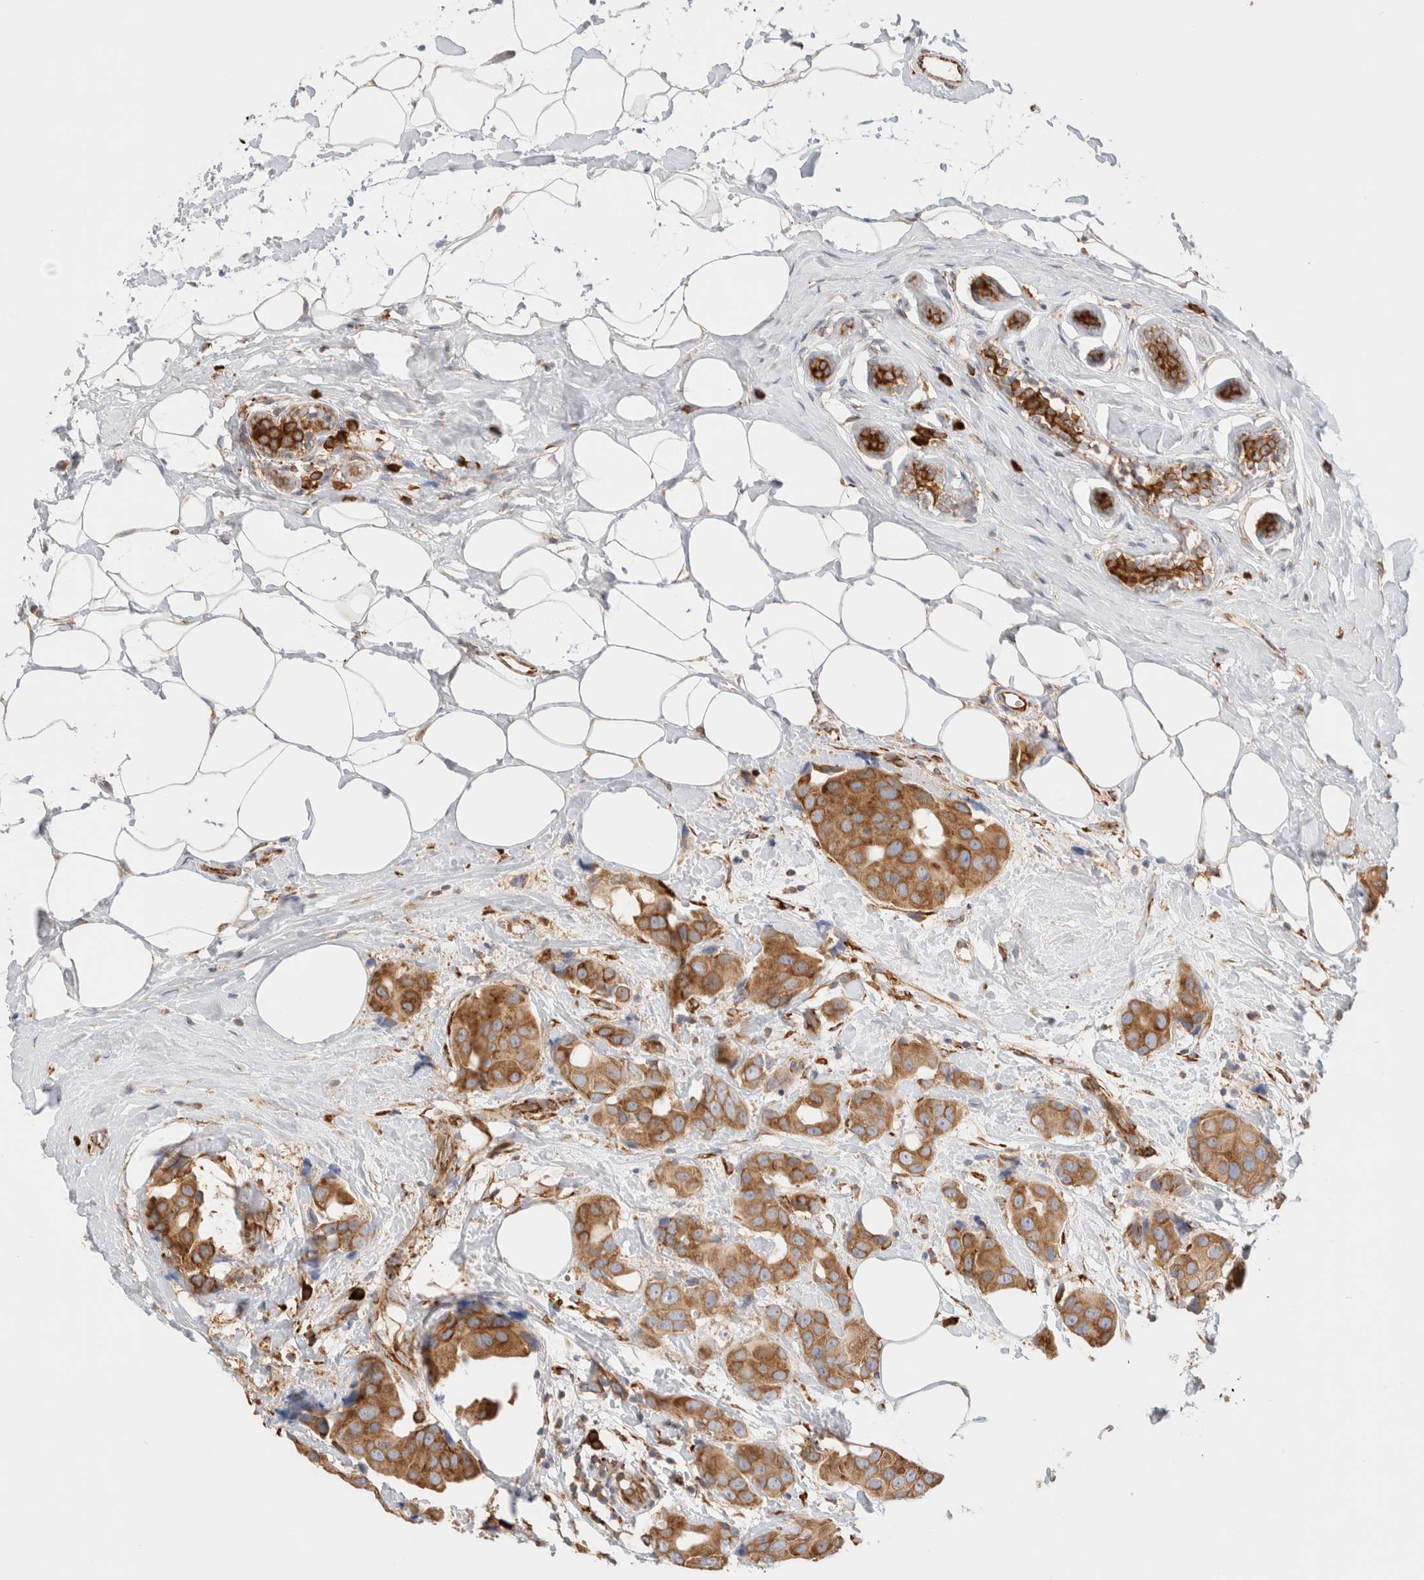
{"staining": {"intensity": "moderate", "quantity": ">75%", "location": "cytoplasmic/membranous"}, "tissue": "breast cancer", "cell_type": "Tumor cells", "image_type": "cancer", "snomed": [{"axis": "morphology", "description": "Normal tissue, NOS"}, {"axis": "morphology", "description": "Duct carcinoma"}, {"axis": "topography", "description": "Breast"}], "caption": "There is medium levels of moderate cytoplasmic/membranous expression in tumor cells of invasive ductal carcinoma (breast), as demonstrated by immunohistochemical staining (brown color).", "gene": "ZC2HC1A", "patient": {"sex": "female", "age": 39}}